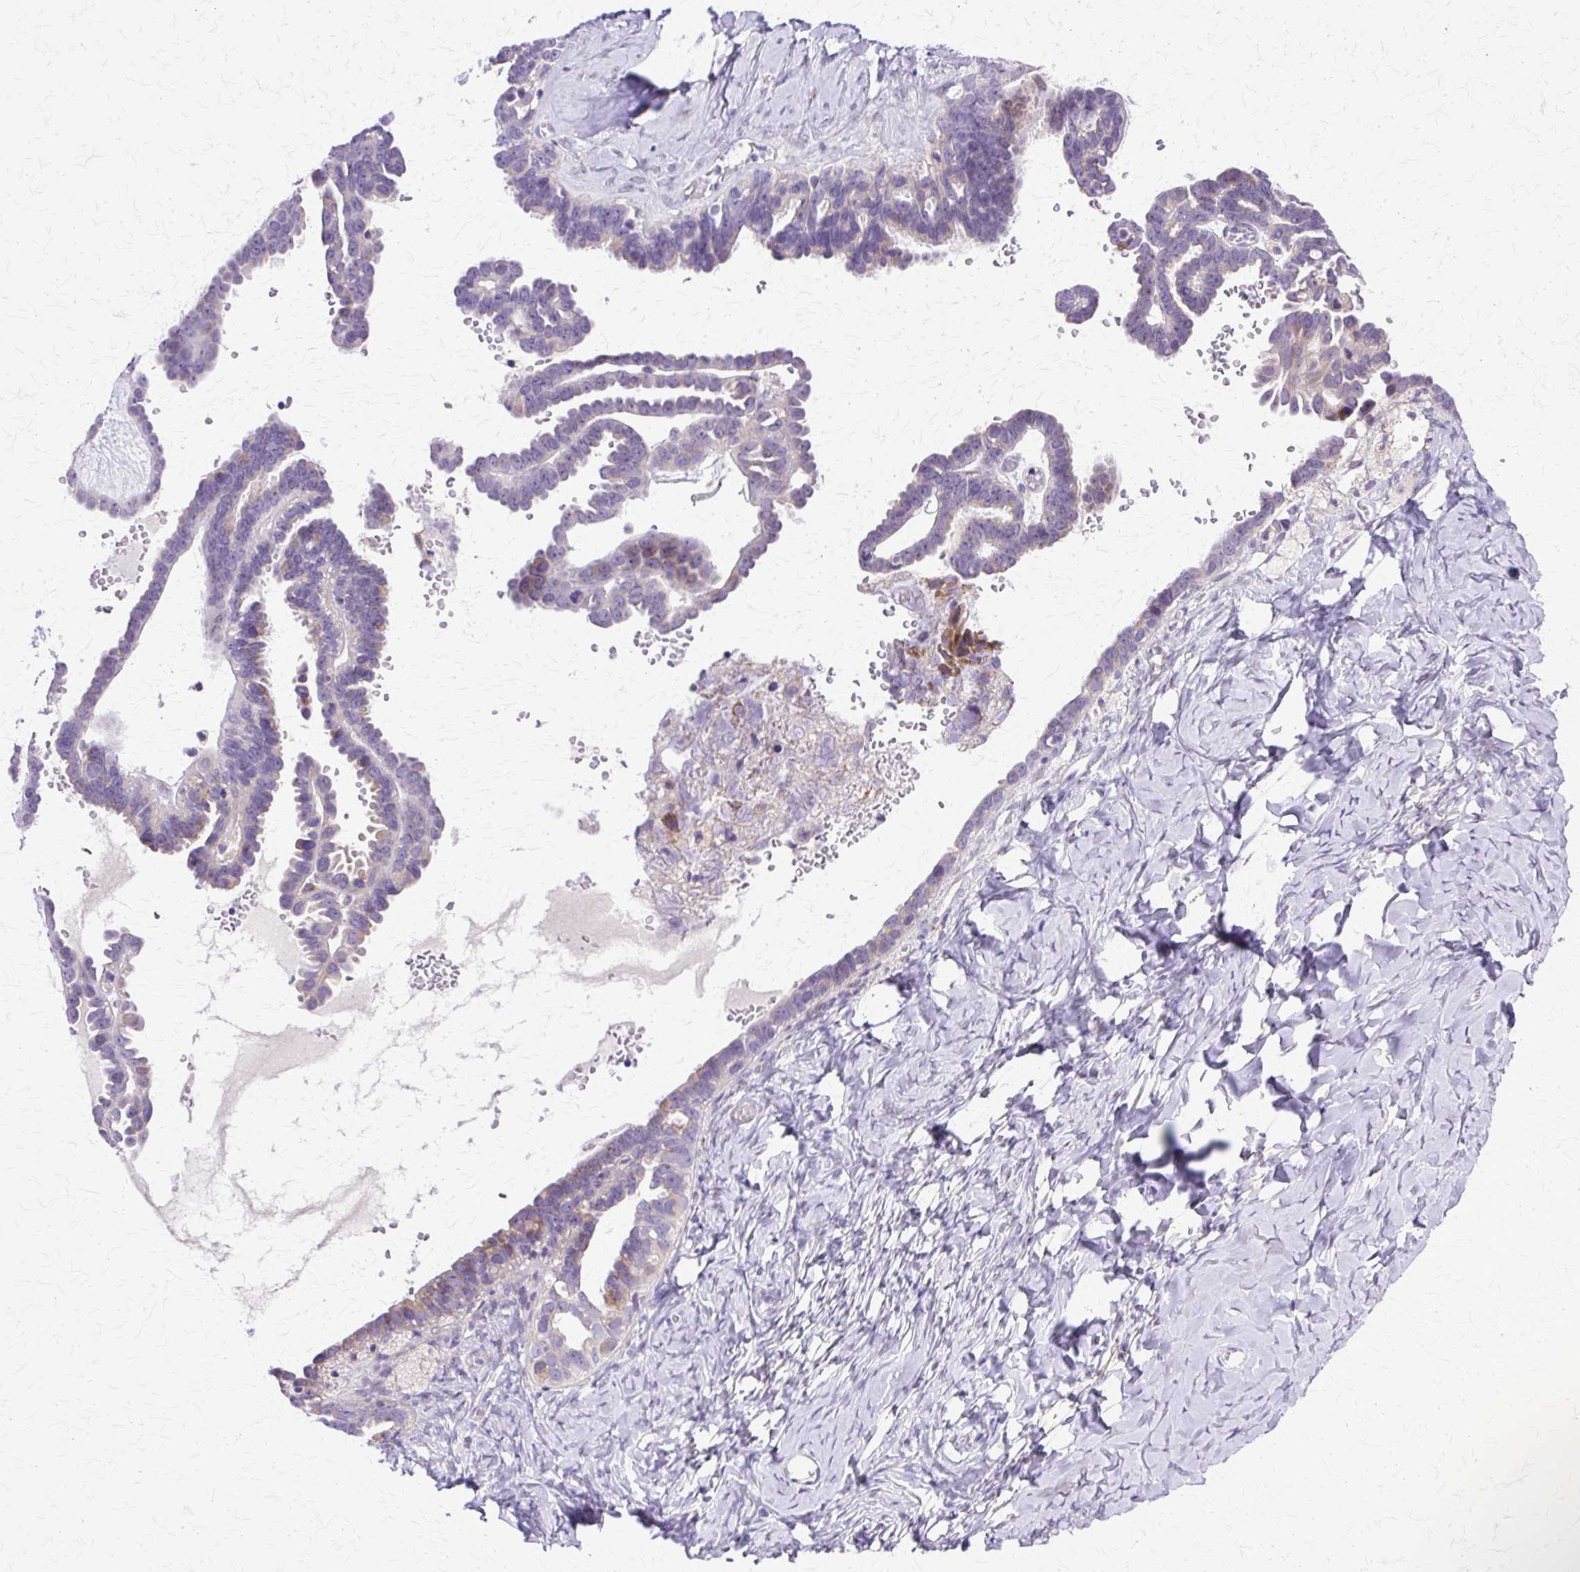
{"staining": {"intensity": "moderate", "quantity": "<25%", "location": "cytoplasmic/membranous"}, "tissue": "ovarian cancer", "cell_type": "Tumor cells", "image_type": "cancer", "snomed": [{"axis": "morphology", "description": "Cystadenocarcinoma, serous, NOS"}, {"axis": "topography", "description": "Ovary"}], "caption": "Moderate cytoplasmic/membranous expression is seen in about <25% of tumor cells in ovarian cancer.", "gene": "TBC1D3G", "patient": {"sex": "female", "age": 69}}